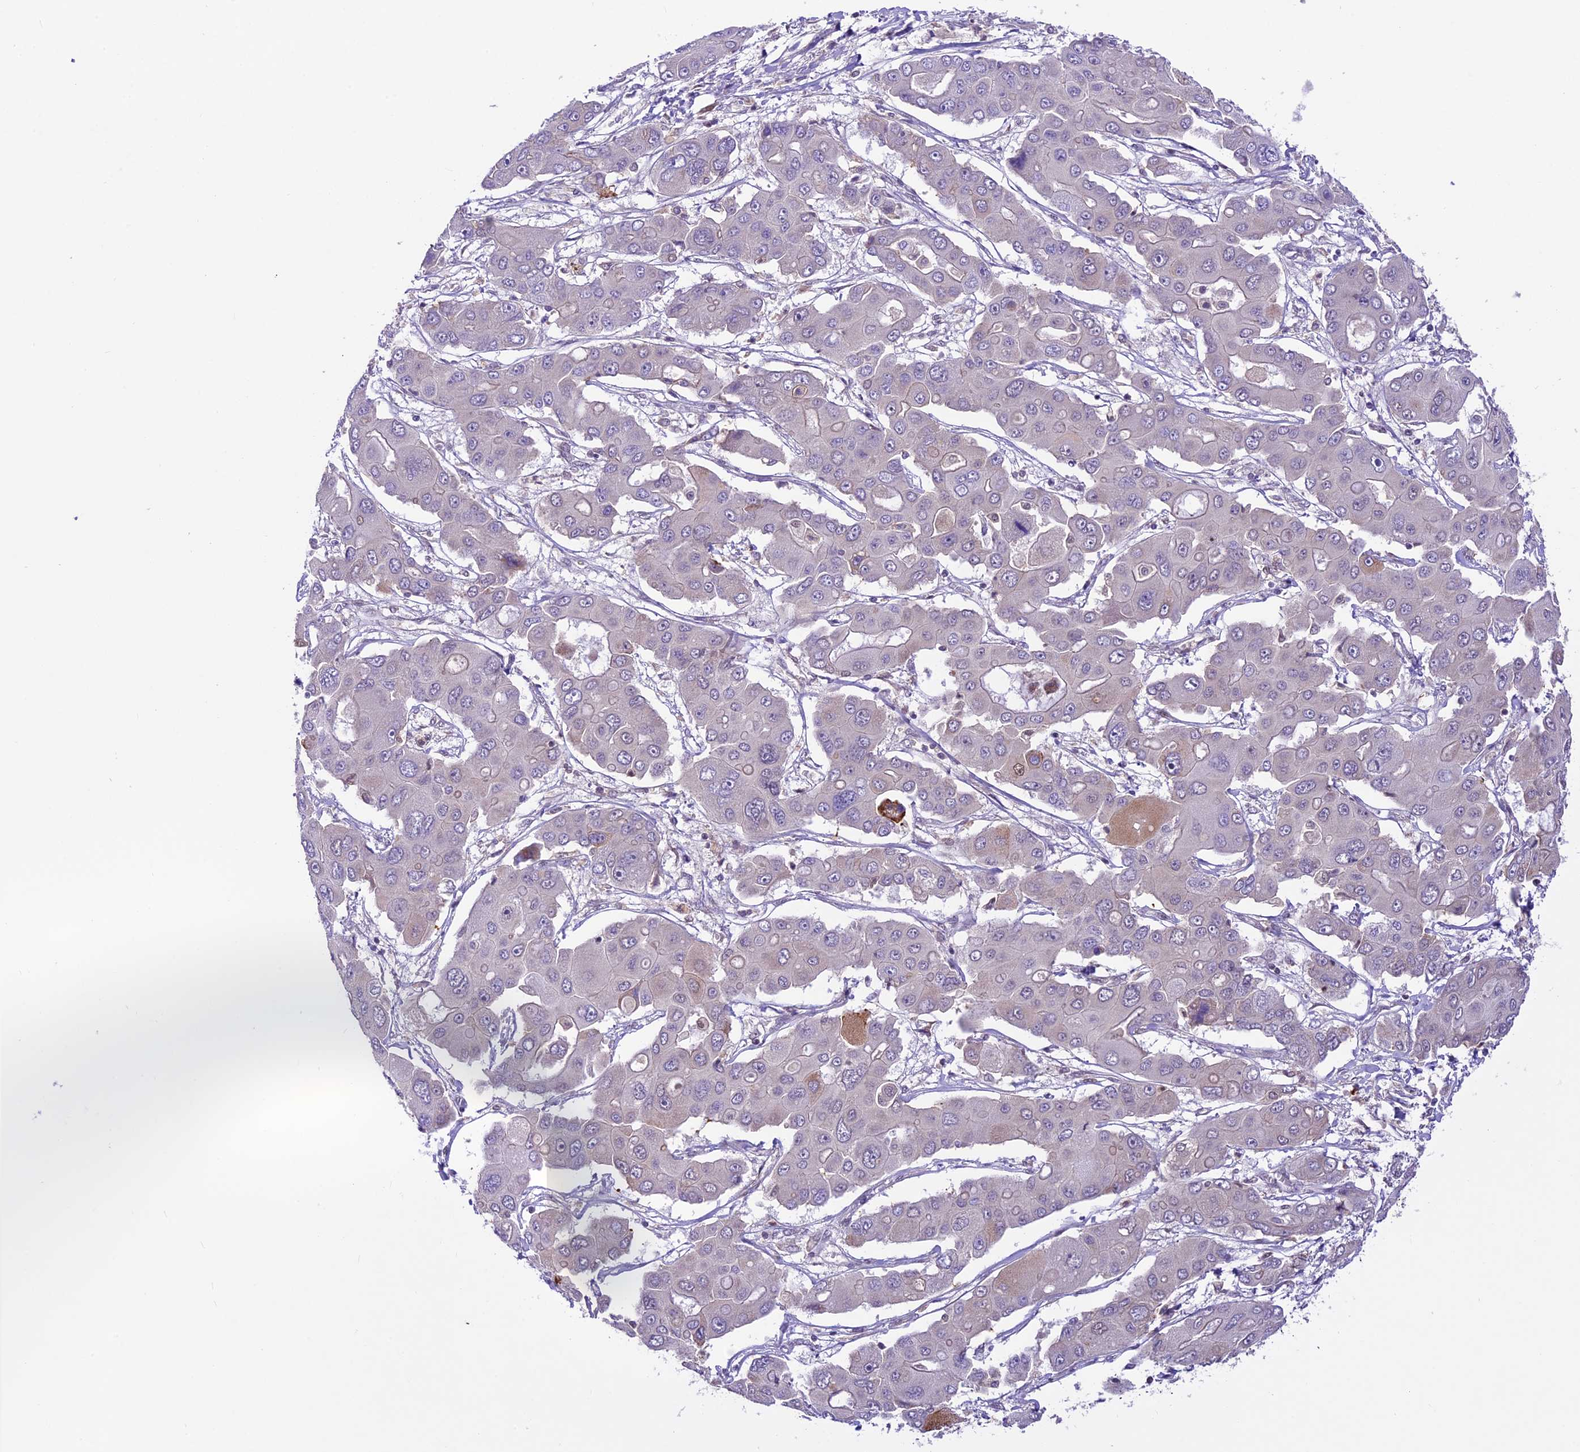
{"staining": {"intensity": "negative", "quantity": "none", "location": "none"}, "tissue": "liver cancer", "cell_type": "Tumor cells", "image_type": "cancer", "snomed": [{"axis": "morphology", "description": "Cholangiocarcinoma"}, {"axis": "topography", "description": "Liver"}], "caption": "IHC histopathology image of liver cancer (cholangiocarcinoma) stained for a protein (brown), which reveals no positivity in tumor cells. (Brightfield microscopy of DAB (3,3'-diaminobenzidine) immunohistochemistry at high magnification).", "gene": "SHKBP1", "patient": {"sex": "male", "age": 67}}